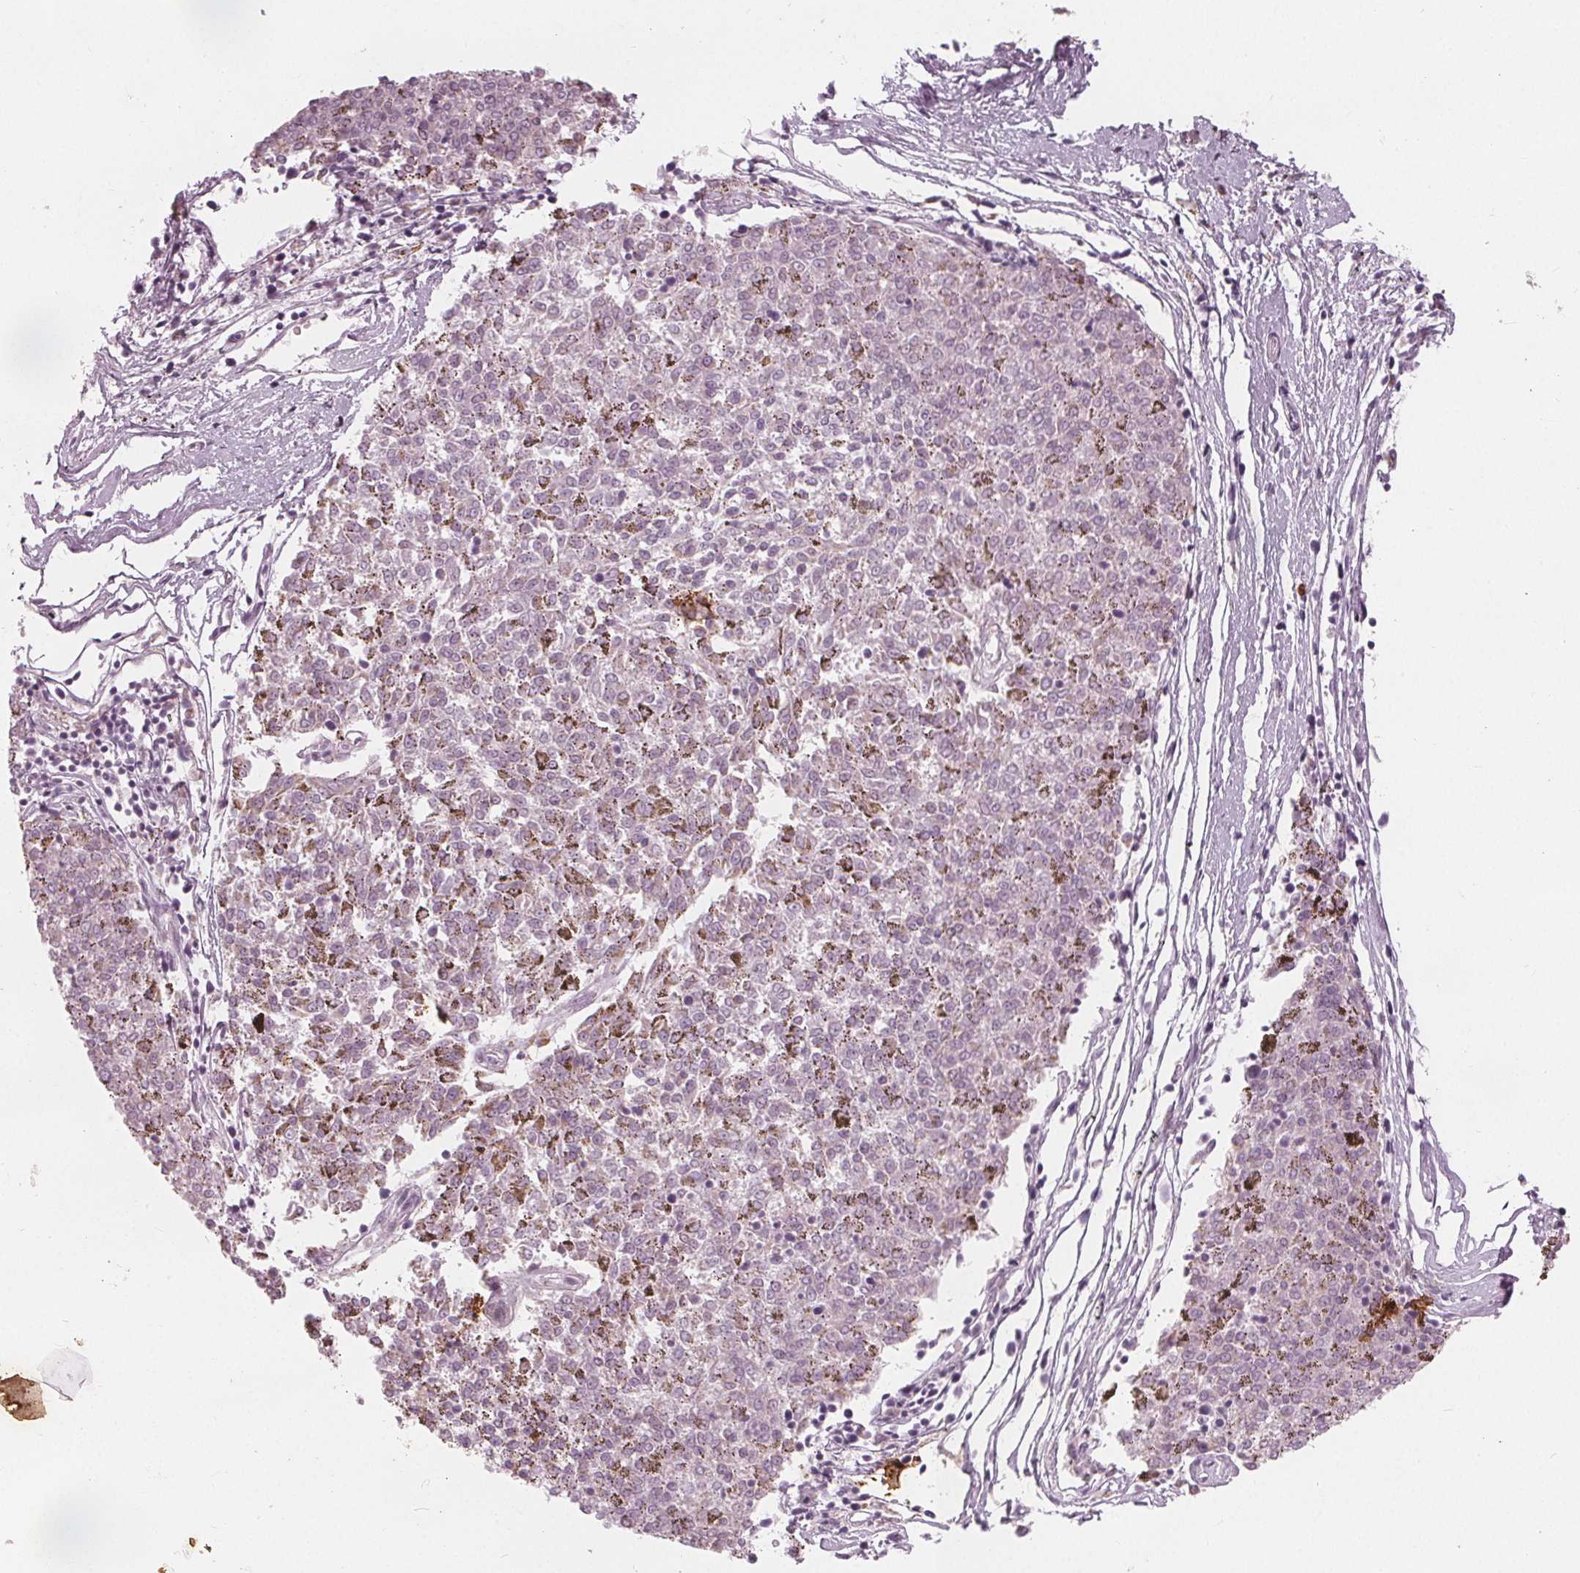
{"staining": {"intensity": "negative", "quantity": "none", "location": "none"}, "tissue": "melanoma", "cell_type": "Tumor cells", "image_type": "cancer", "snomed": [{"axis": "morphology", "description": "Malignant melanoma, NOS"}, {"axis": "topography", "description": "Skin"}], "caption": "There is no significant expression in tumor cells of malignant melanoma.", "gene": "BRSK1", "patient": {"sex": "female", "age": 72}}